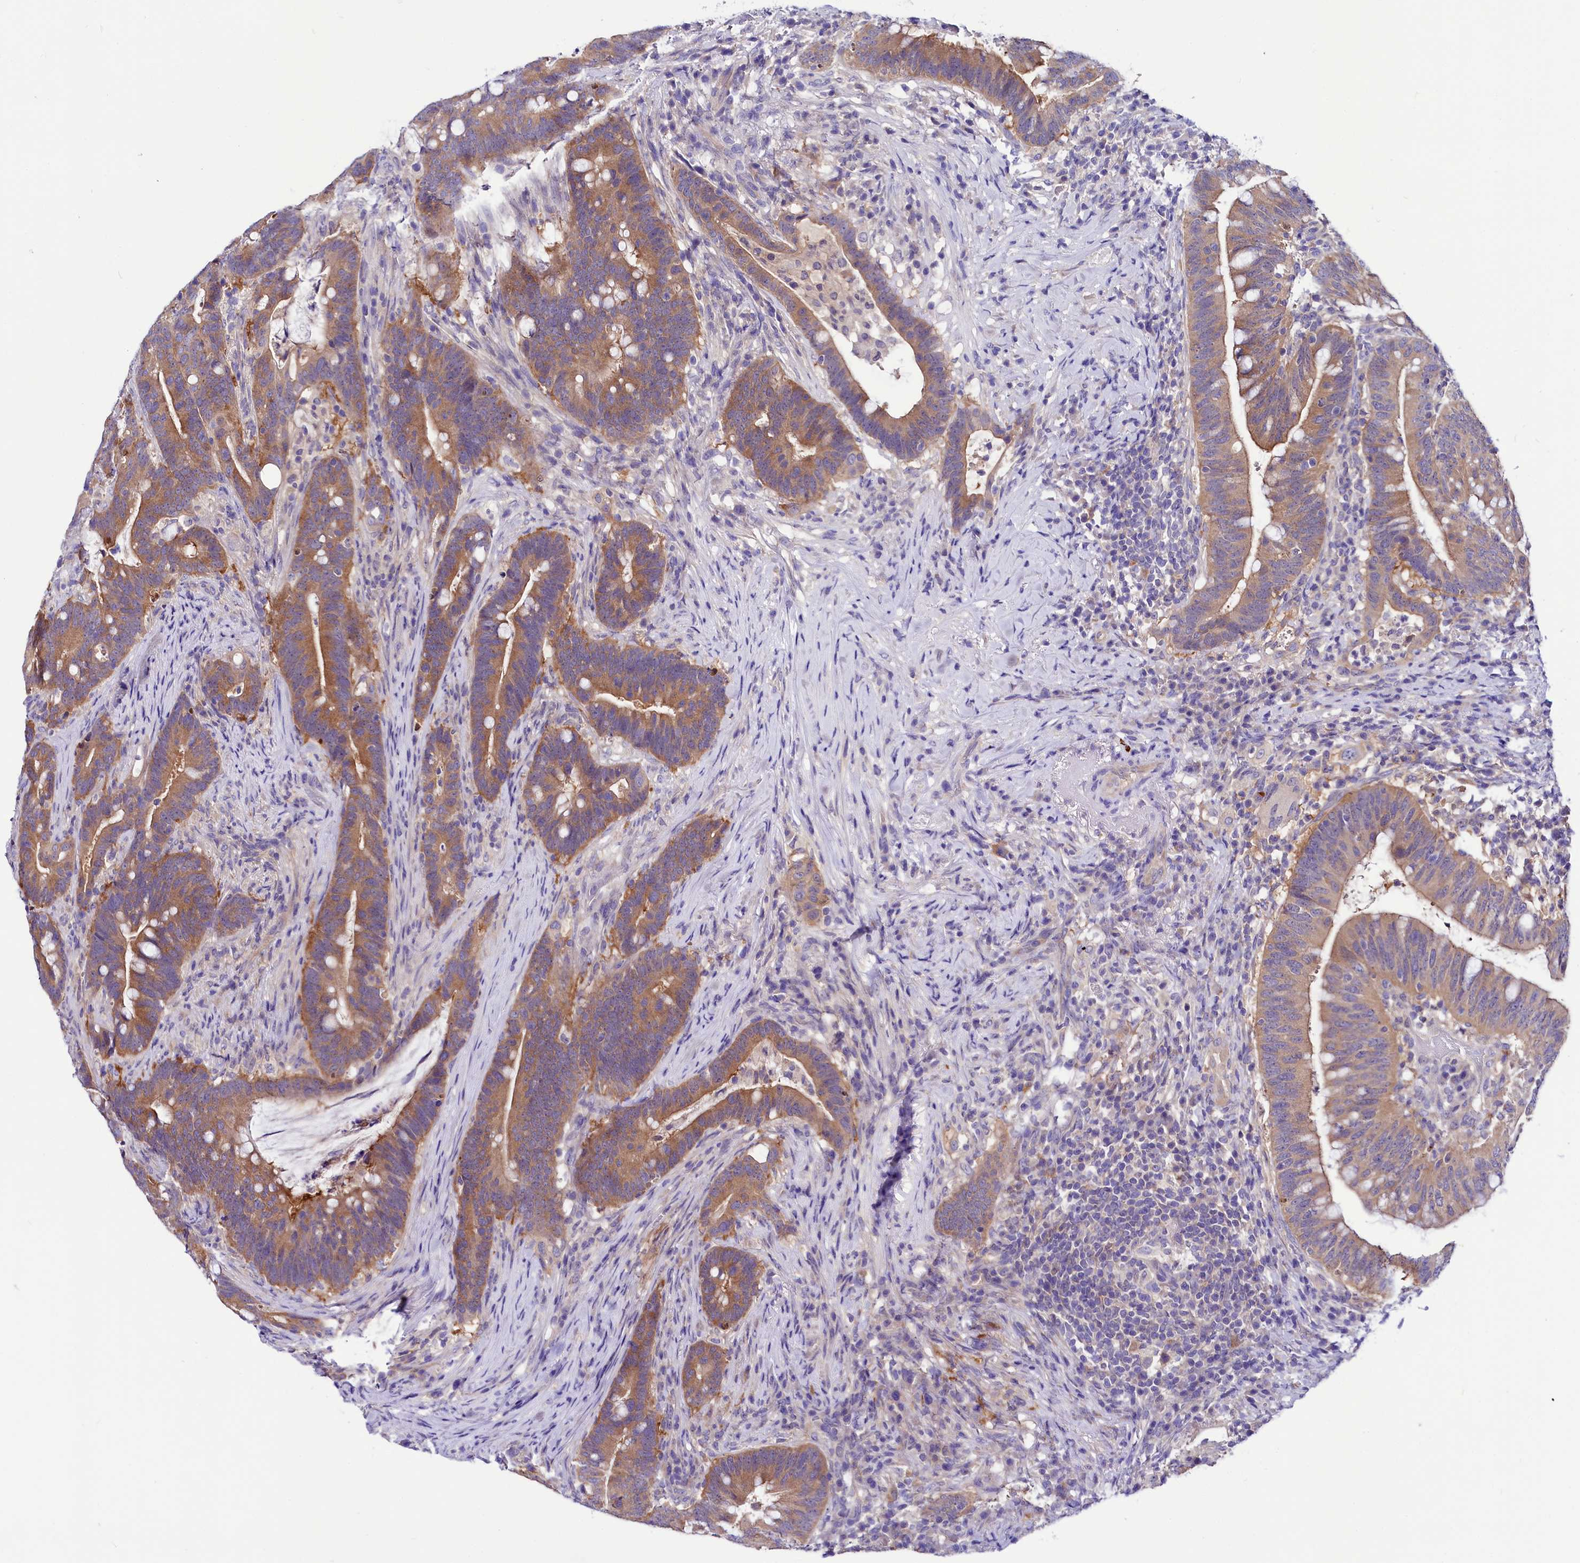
{"staining": {"intensity": "moderate", "quantity": ">75%", "location": "cytoplasmic/membranous"}, "tissue": "colorectal cancer", "cell_type": "Tumor cells", "image_type": "cancer", "snomed": [{"axis": "morphology", "description": "Adenocarcinoma, NOS"}, {"axis": "topography", "description": "Colon"}], "caption": "Protein staining by immunohistochemistry (IHC) exhibits moderate cytoplasmic/membranous staining in about >75% of tumor cells in colorectal cancer (adenocarcinoma).", "gene": "ABHD5", "patient": {"sex": "female", "age": 66}}